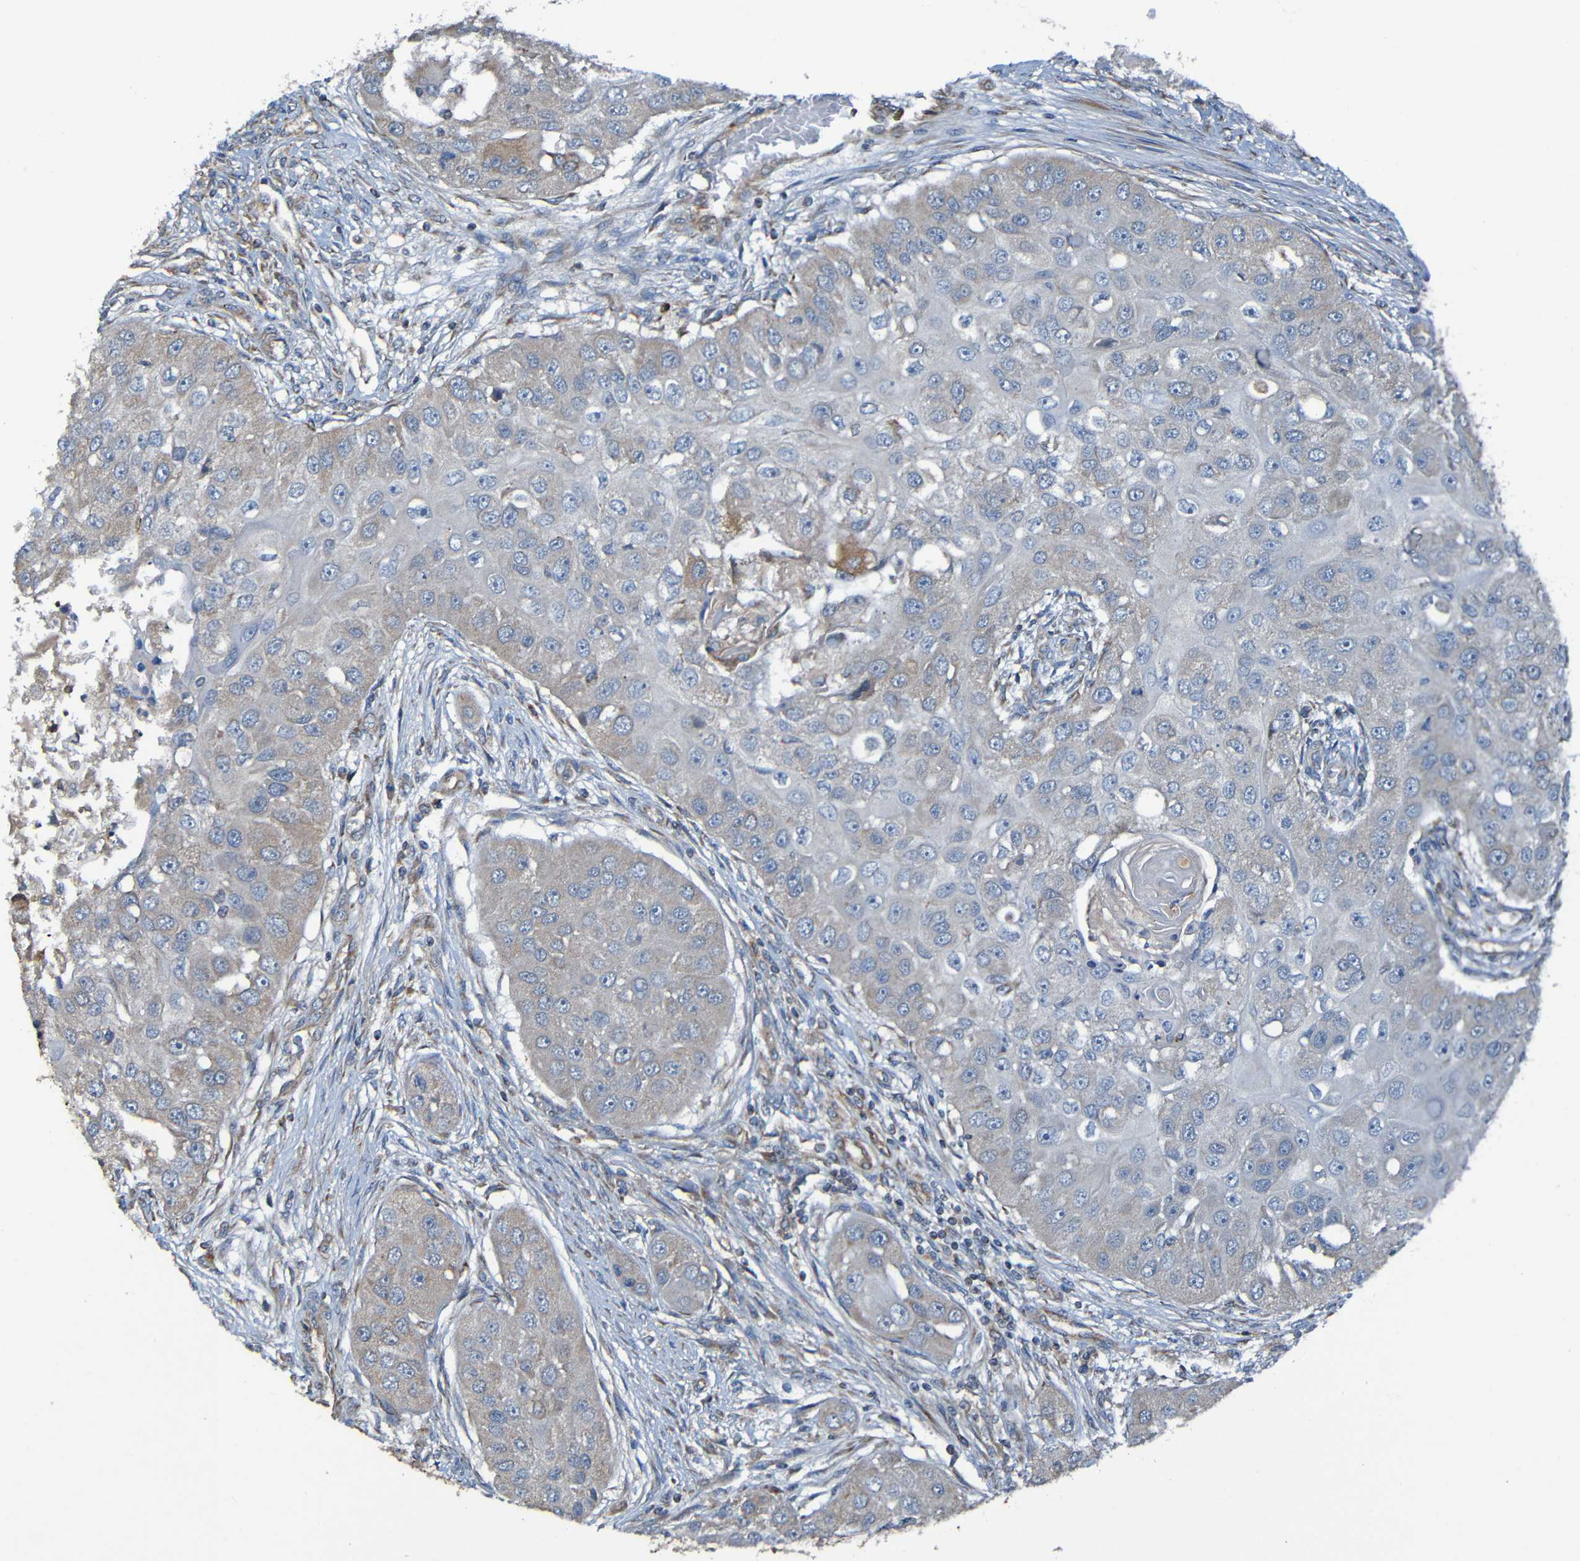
{"staining": {"intensity": "weak", "quantity": "<25%", "location": "cytoplasmic/membranous"}, "tissue": "head and neck cancer", "cell_type": "Tumor cells", "image_type": "cancer", "snomed": [{"axis": "morphology", "description": "Normal tissue, NOS"}, {"axis": "morphology", "description": "Squamous cell carcinoma, NOS"}, {"axis": "topography", "description": "Skeletal muscle"}, {"axis": "topography", "description": "Head-Neck"}], "caption": "High magnification brightfield microscopy of head and neck cancer stained with DAB (3,3'-diaminobenzidine) (brown) and counterstained with hematoxylin (blue): tumor cells show no significant expression.", "gene": "ADAM15", "patient": {"sex": "male", "age": 51}}